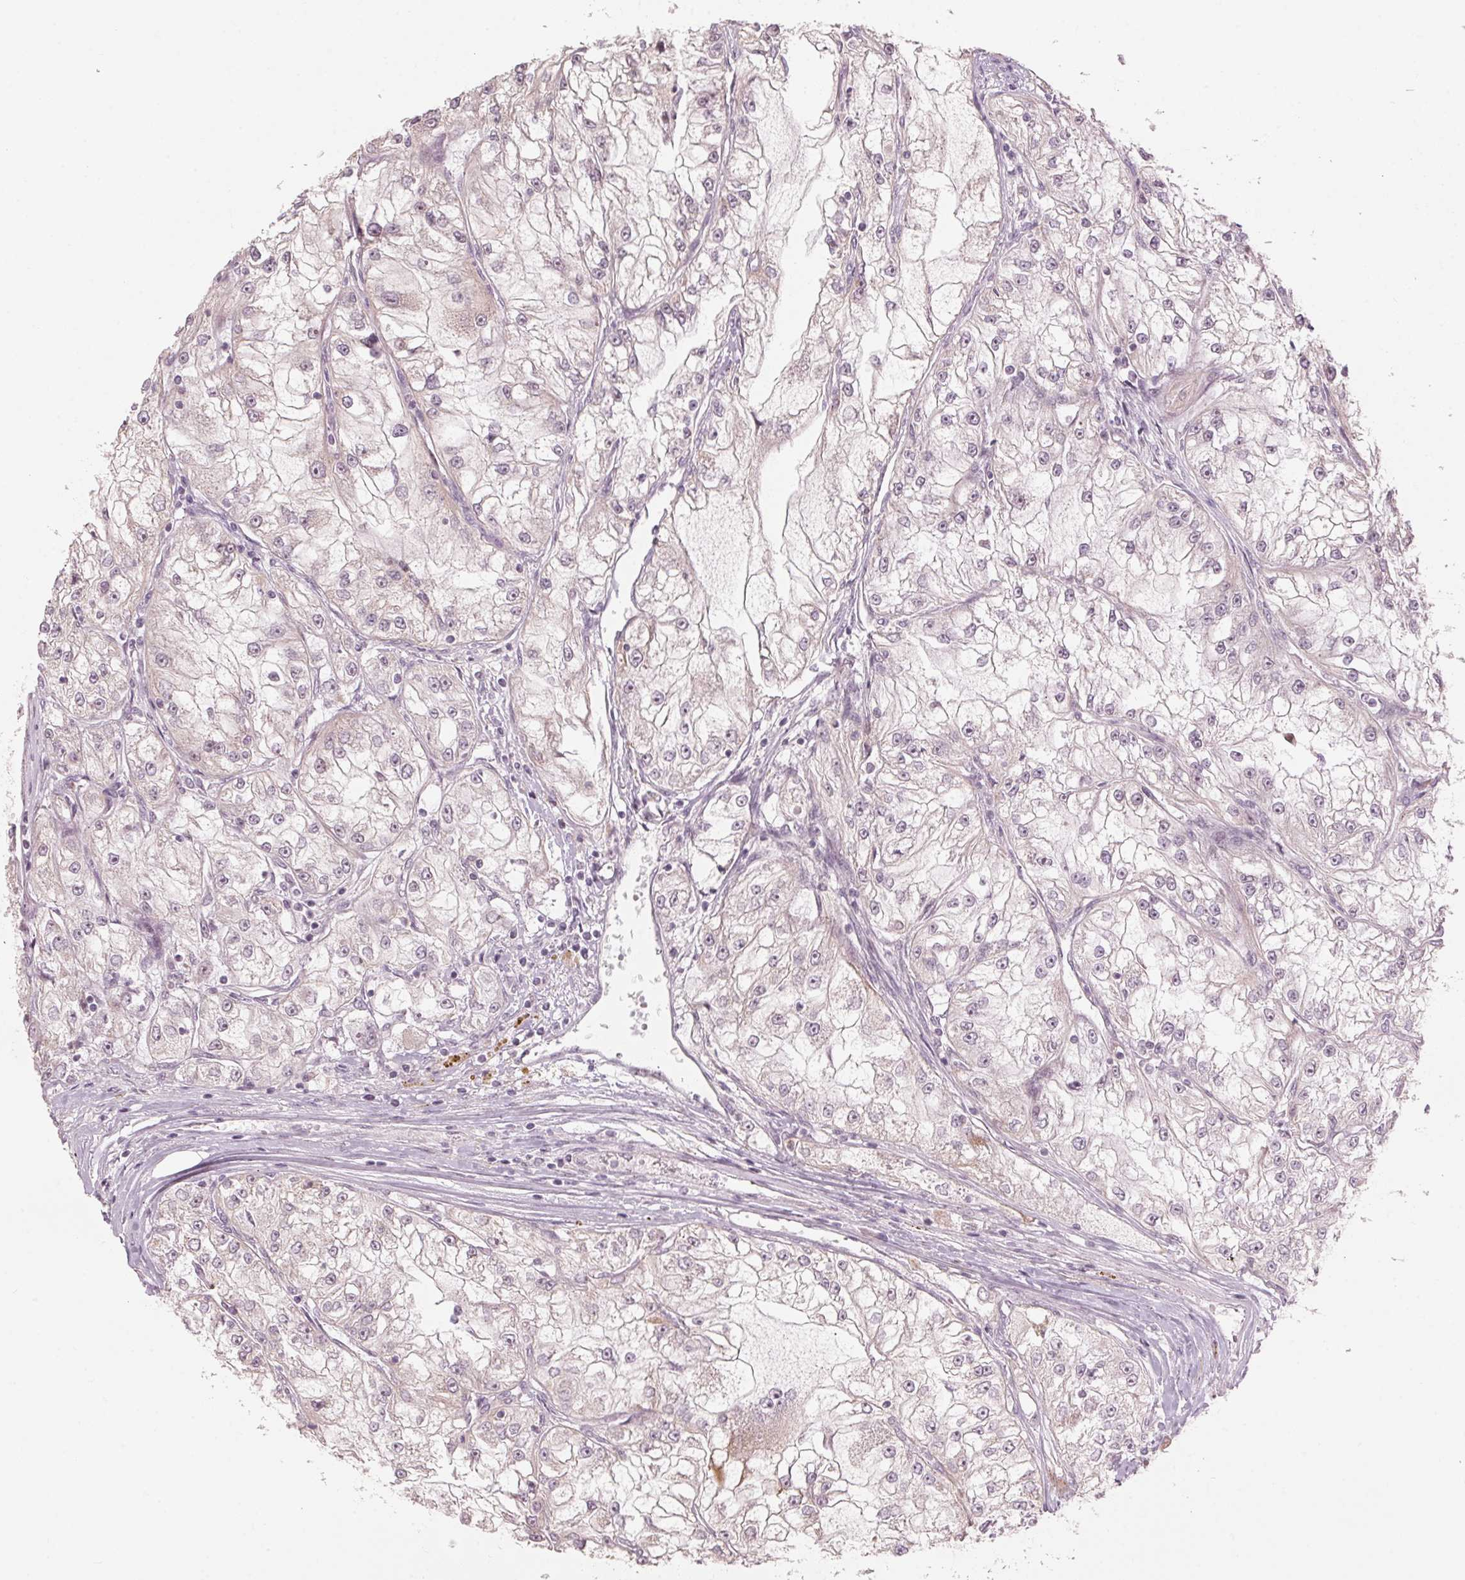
{"staining": {"intensity": "weak", "quantity": "<25%", "location": "cytoplasmic/membranous"}, "tissue": "renal cancer", "cell_type": "Tumor cells", "image_type": "cancer", "snomed": [{"axis": "morphology", "description": "Adenocarcinoma, NOS"}, {"axis": "topography", "description": "Kidney"}], "caption": "The histopathology image demonstrates no staining of tumor cells in adenocarcinoma (renal).", "gene": "TMED6", "patient": {"sex": "female", "age": 72}}